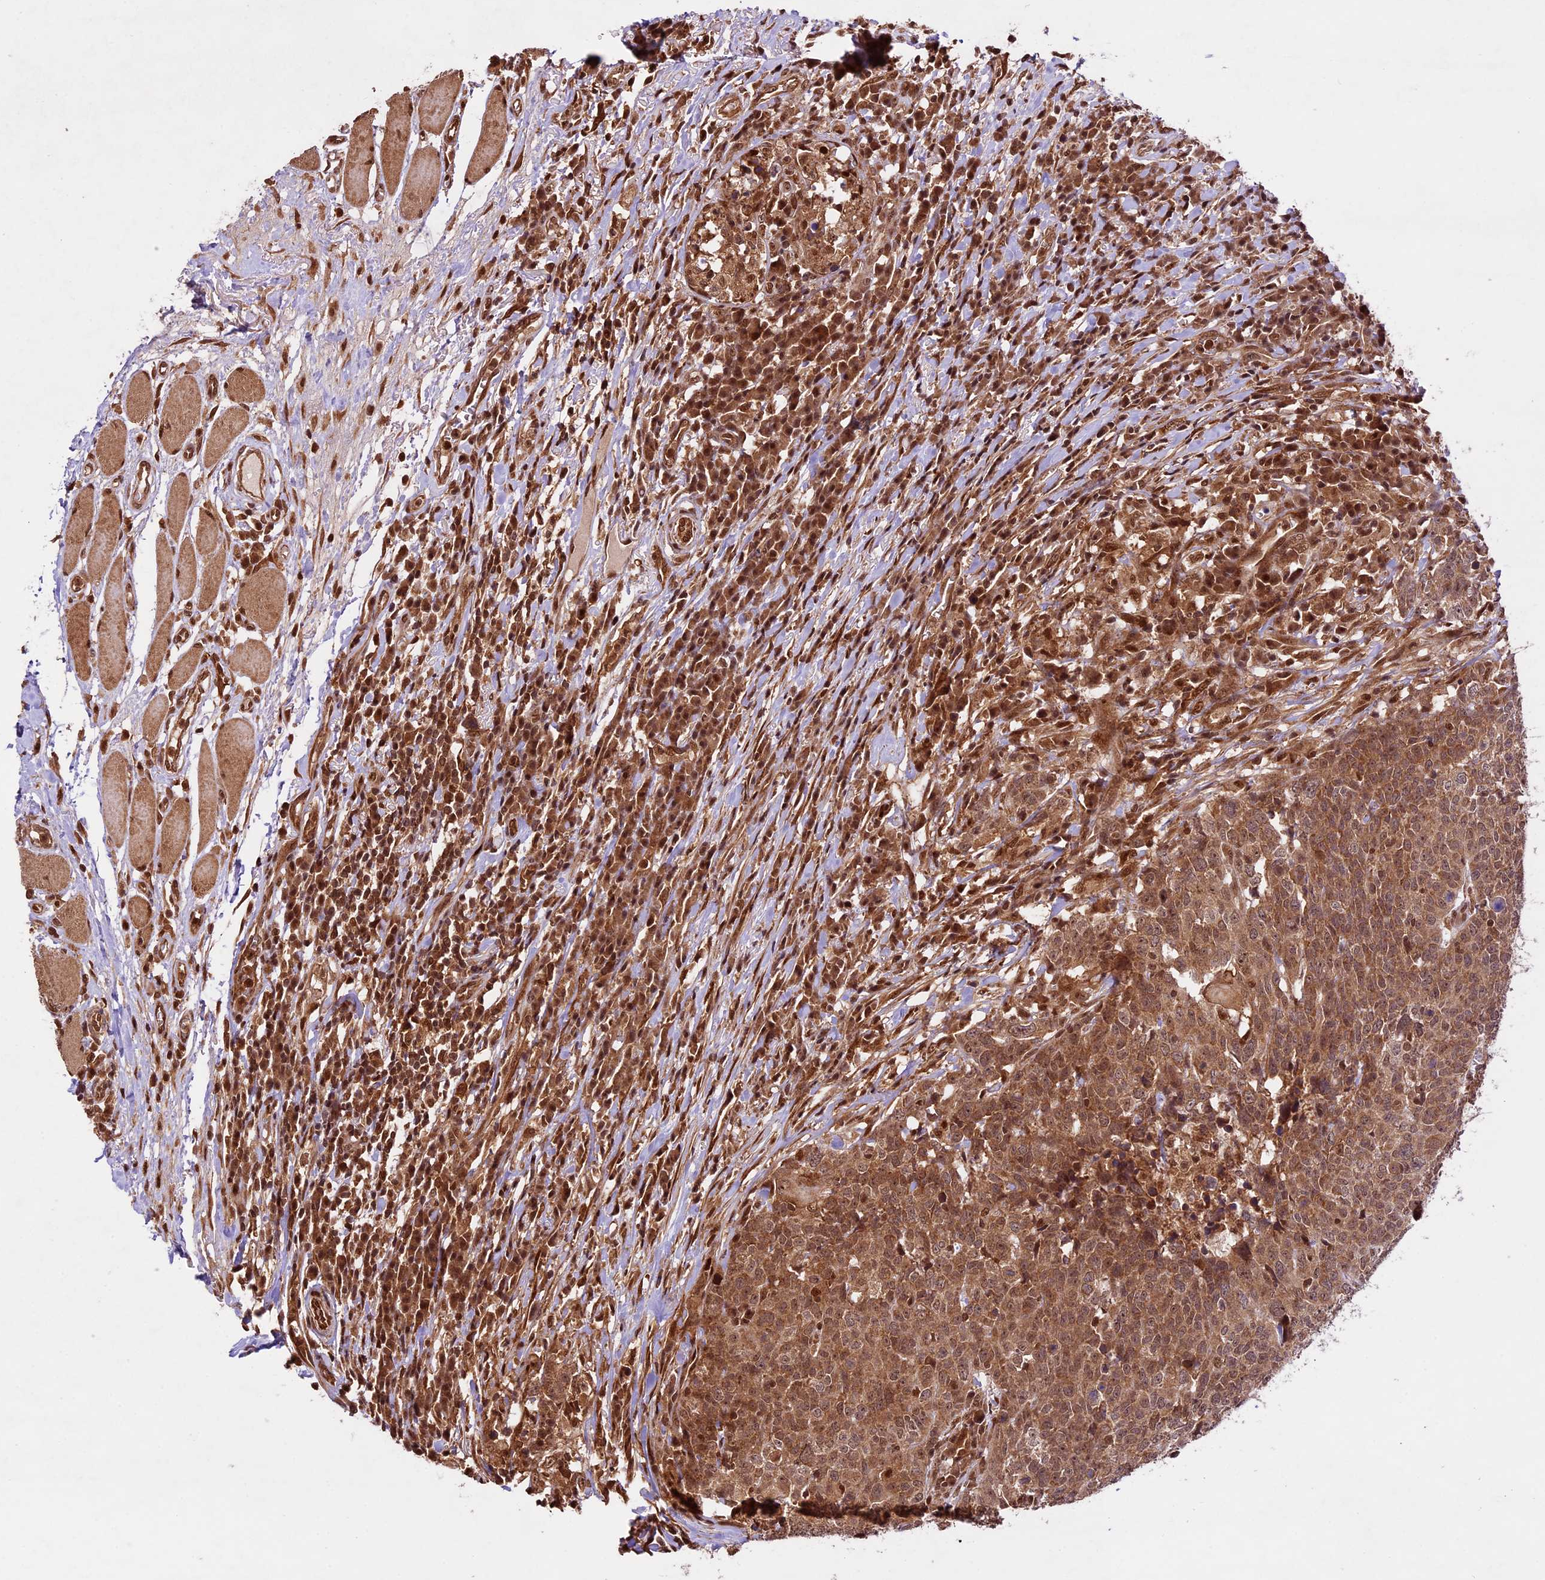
{"staining": {"intensity": "moderate", "quantity": ">75%", "location": "cytoplasmic/membranous,nuclear"}, "tissue": "head and neck cancer", "cell_type": "Tumor cells", "image_type": "cancer", "snomed": [{"axis": "morphology", "description": "Squamous cell carcinoma, NOS"}, {"axis": "topography", "description": "Head-Neck"}], "caption": "Head and neck cancer (squamous cell carcinoma) stained for a protein displays moderate cytoplasmic/membranous and nuclear positivity in tumor cells. (Stains: DAB (3,3'-diaminobenzidine) in brown, nuclei in blue, Microscopy: brightfield microscopy at high magnification).", "gene": "DHX38", "patient": {"sex": "male", "age": 66}}